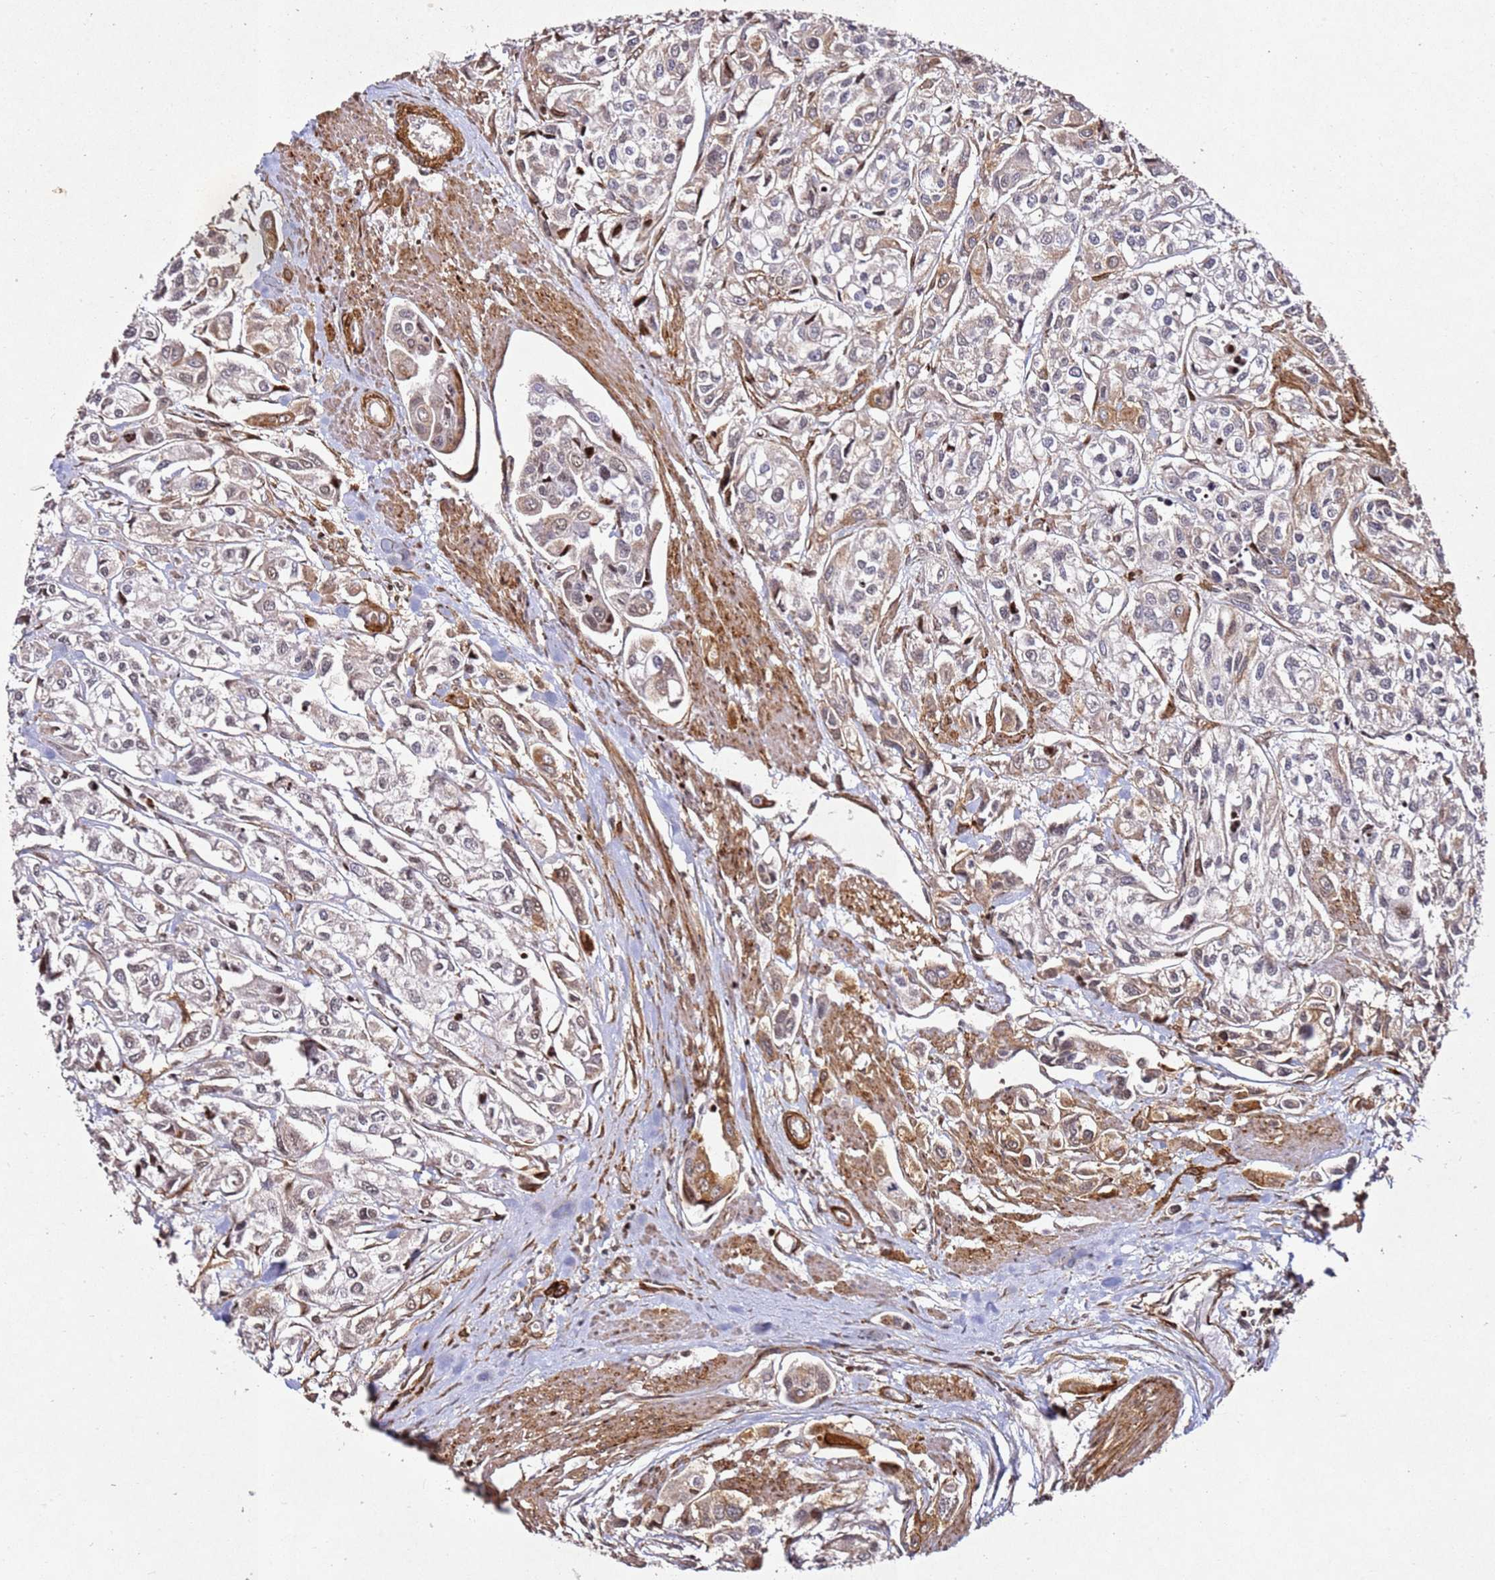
{"staining": {"intensity": "weak", "quantity": "25%-75%", "location": "cytoplasmic/membranous"}, "tissue": "urothelial cancer", "cell_type": "Tumor cells", "image_type": "cancer", "snomed": [{"axis": "morphology", "description": "Urothelial carcinoma, High grade"}, {"axis": "topography", "description": "Urinary bladder"}], "caption": "Urothelial carcinoma (high-grade) was stained to show a protein in brown. There is low levels of weak cytoplasmic/membranous expression in about 25%-75% of tumor cells. (DAB (3,3'-diaminobenzidine) = brown stain, brightfield microscopy at high magnification).", "gene": "ZNF296", "patient": {"sex": "male", "age": 67}}